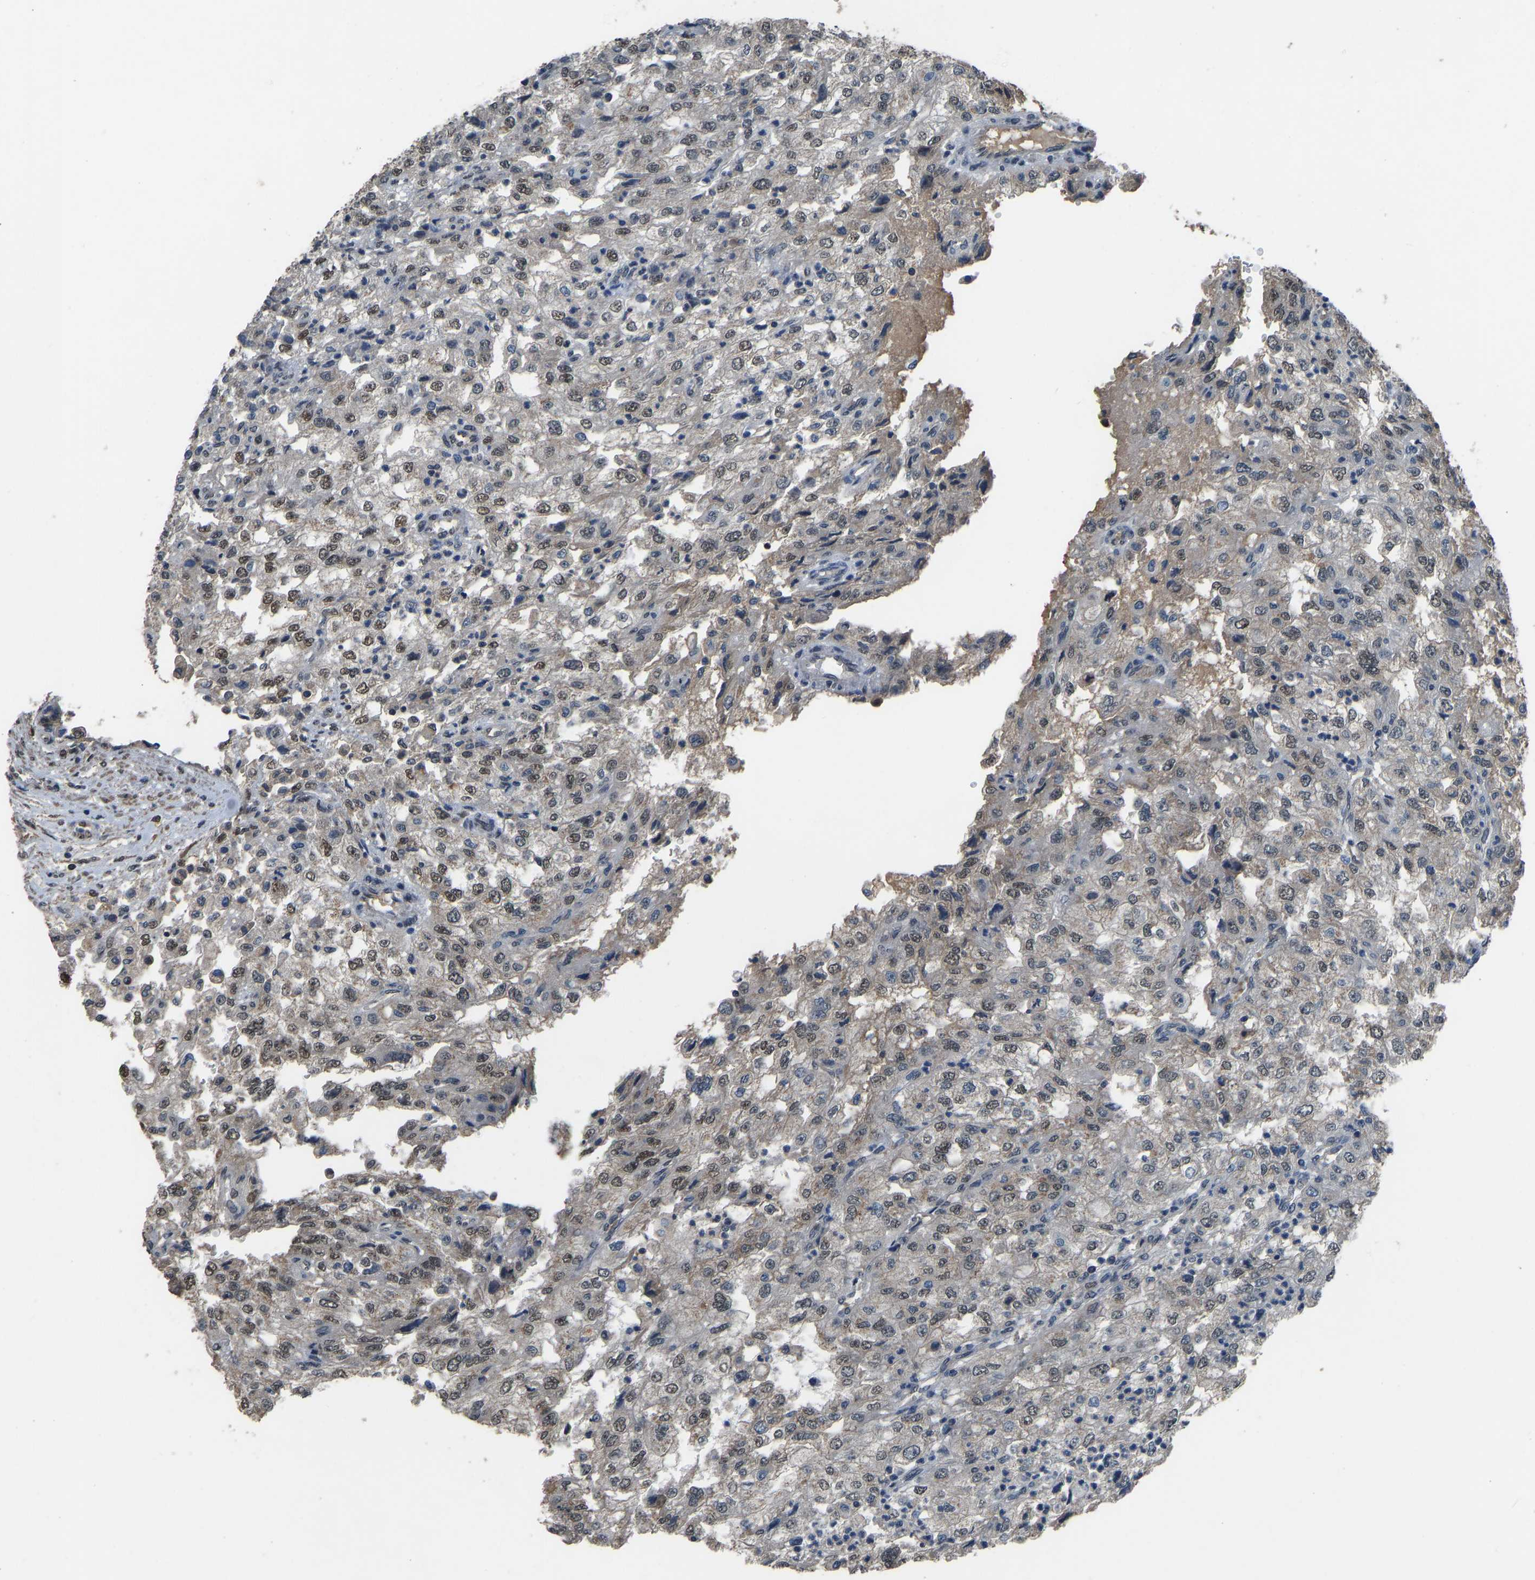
{"staining": {"intensity": "weak", "quantity": "25%-75%", "location": "nuclear"}, "tissue": "renal cancer", "cell_type": "Tumor cells", "image_type": "cancer", "snomed": [{"axis": "morphology", "description": "Adenocarcinoma, NOS"}, {"axis": "topography", "description": "Kidney"}], "caption": "This micrograph displays IHC staining of human renal cancer (adenocarcinoma), with low weak nuclear positivity in about 25%-75% of tumor cells.", "gene": "TOX4", "patient": {"sex": "female", "age": 54}}